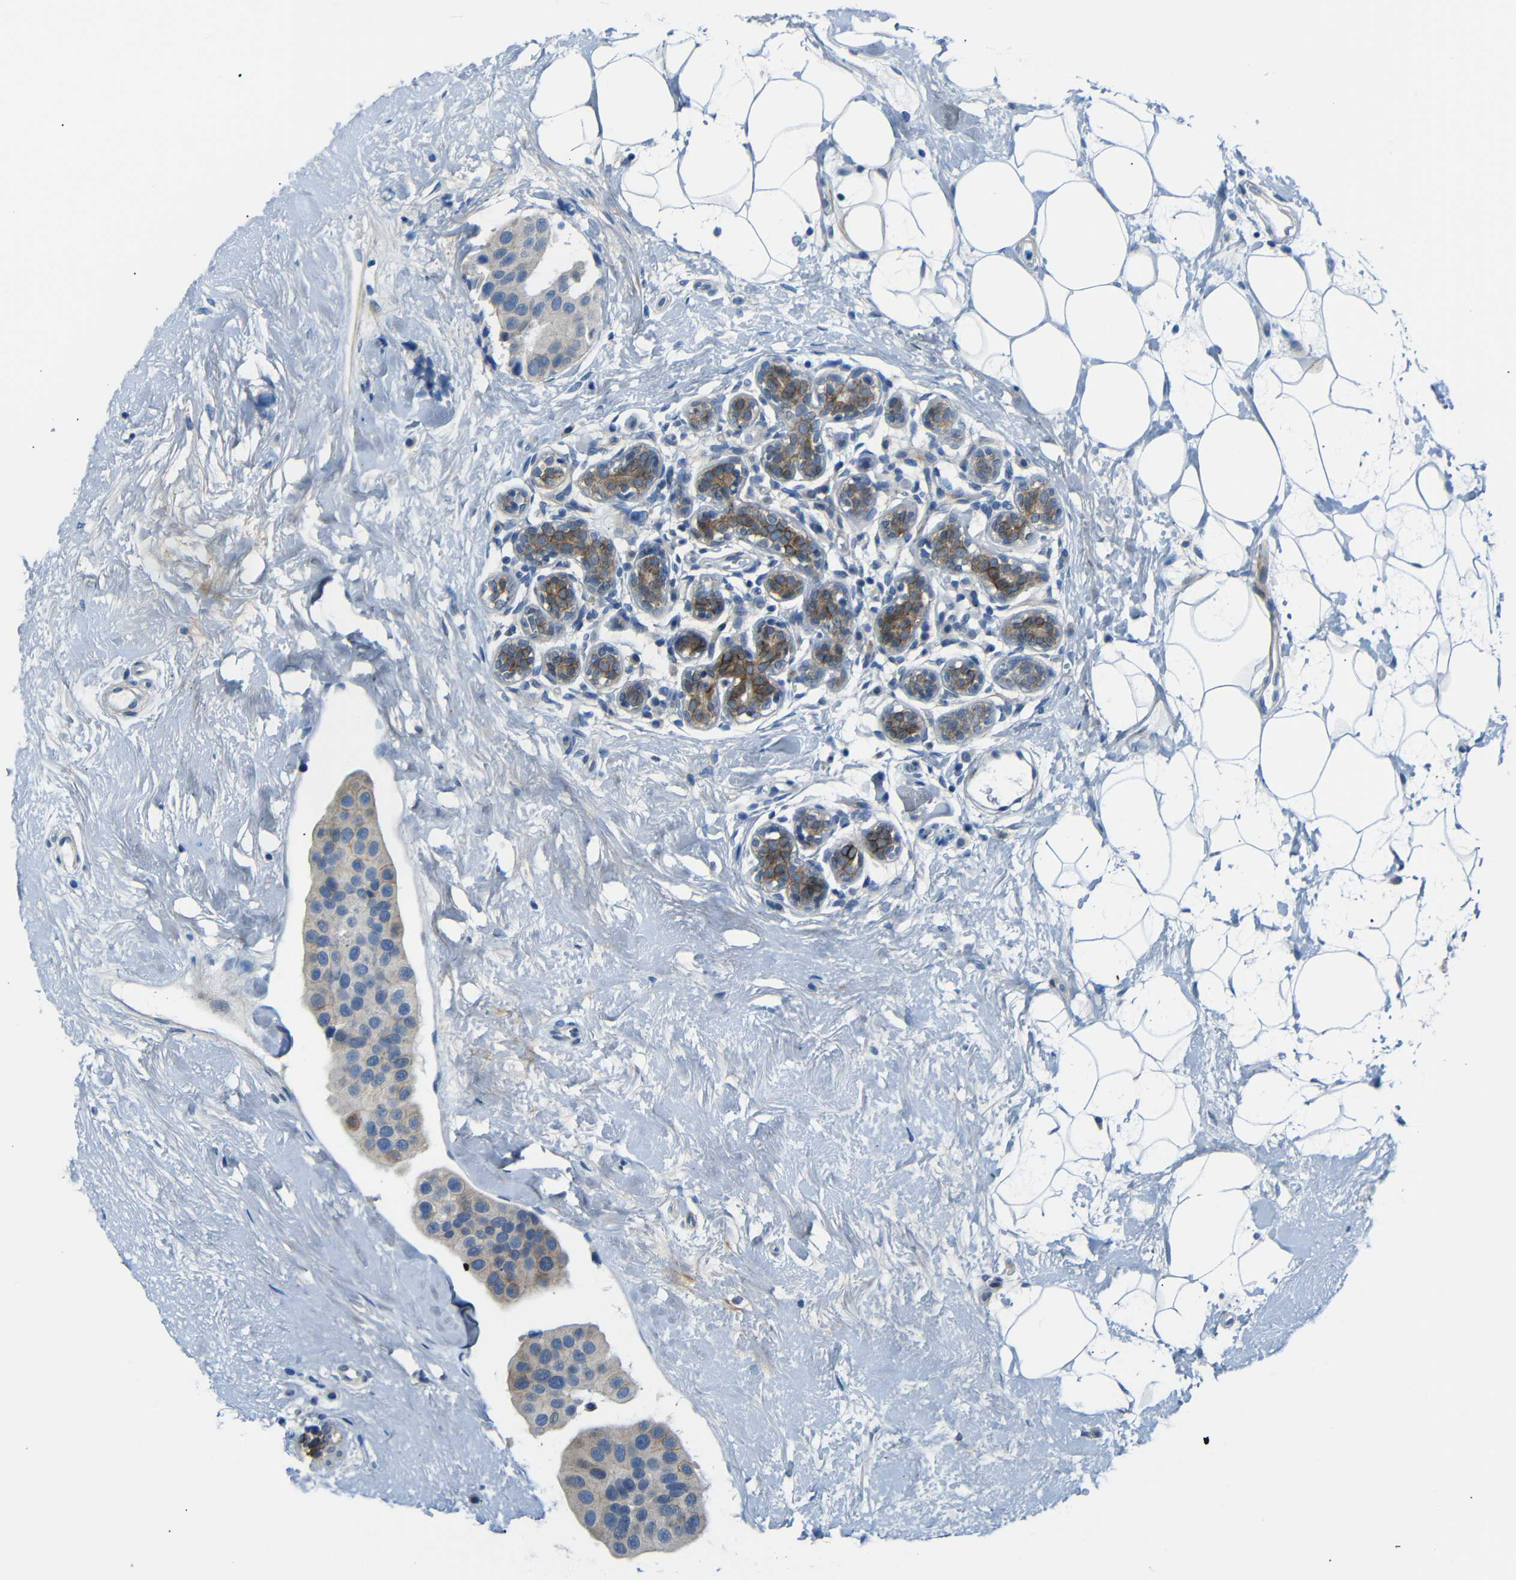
{"staining": {"intensity": "weak", "quantity": "25%-75%", "location": "cytoplasmic/membranous"}, "tissue": "breast cancer", "cell_type": "Tumor cells", "image_type": "cancer", "snomed": [{"axis": "morphology", "description": "Normal tissue, NOS"}, {"axis": "morphology", "description": "Duct carcinoma"}, {"axis": "topography", "description": "Breast"}], "caption": "Protein positivity by IHC demonstrates weak cytoplasmic/membranous positivity in approximately 25%-75% of tumor cells in breast infiltrating ductal carcinoma. The staining was performed using DAB (3,3'-diaminobenzidine), with brown indicating positive protein expression. Nuclei are stained blue with hematoxylin.", "gene": "ANK3", "patient": {"sex": "female", "age": 39}}